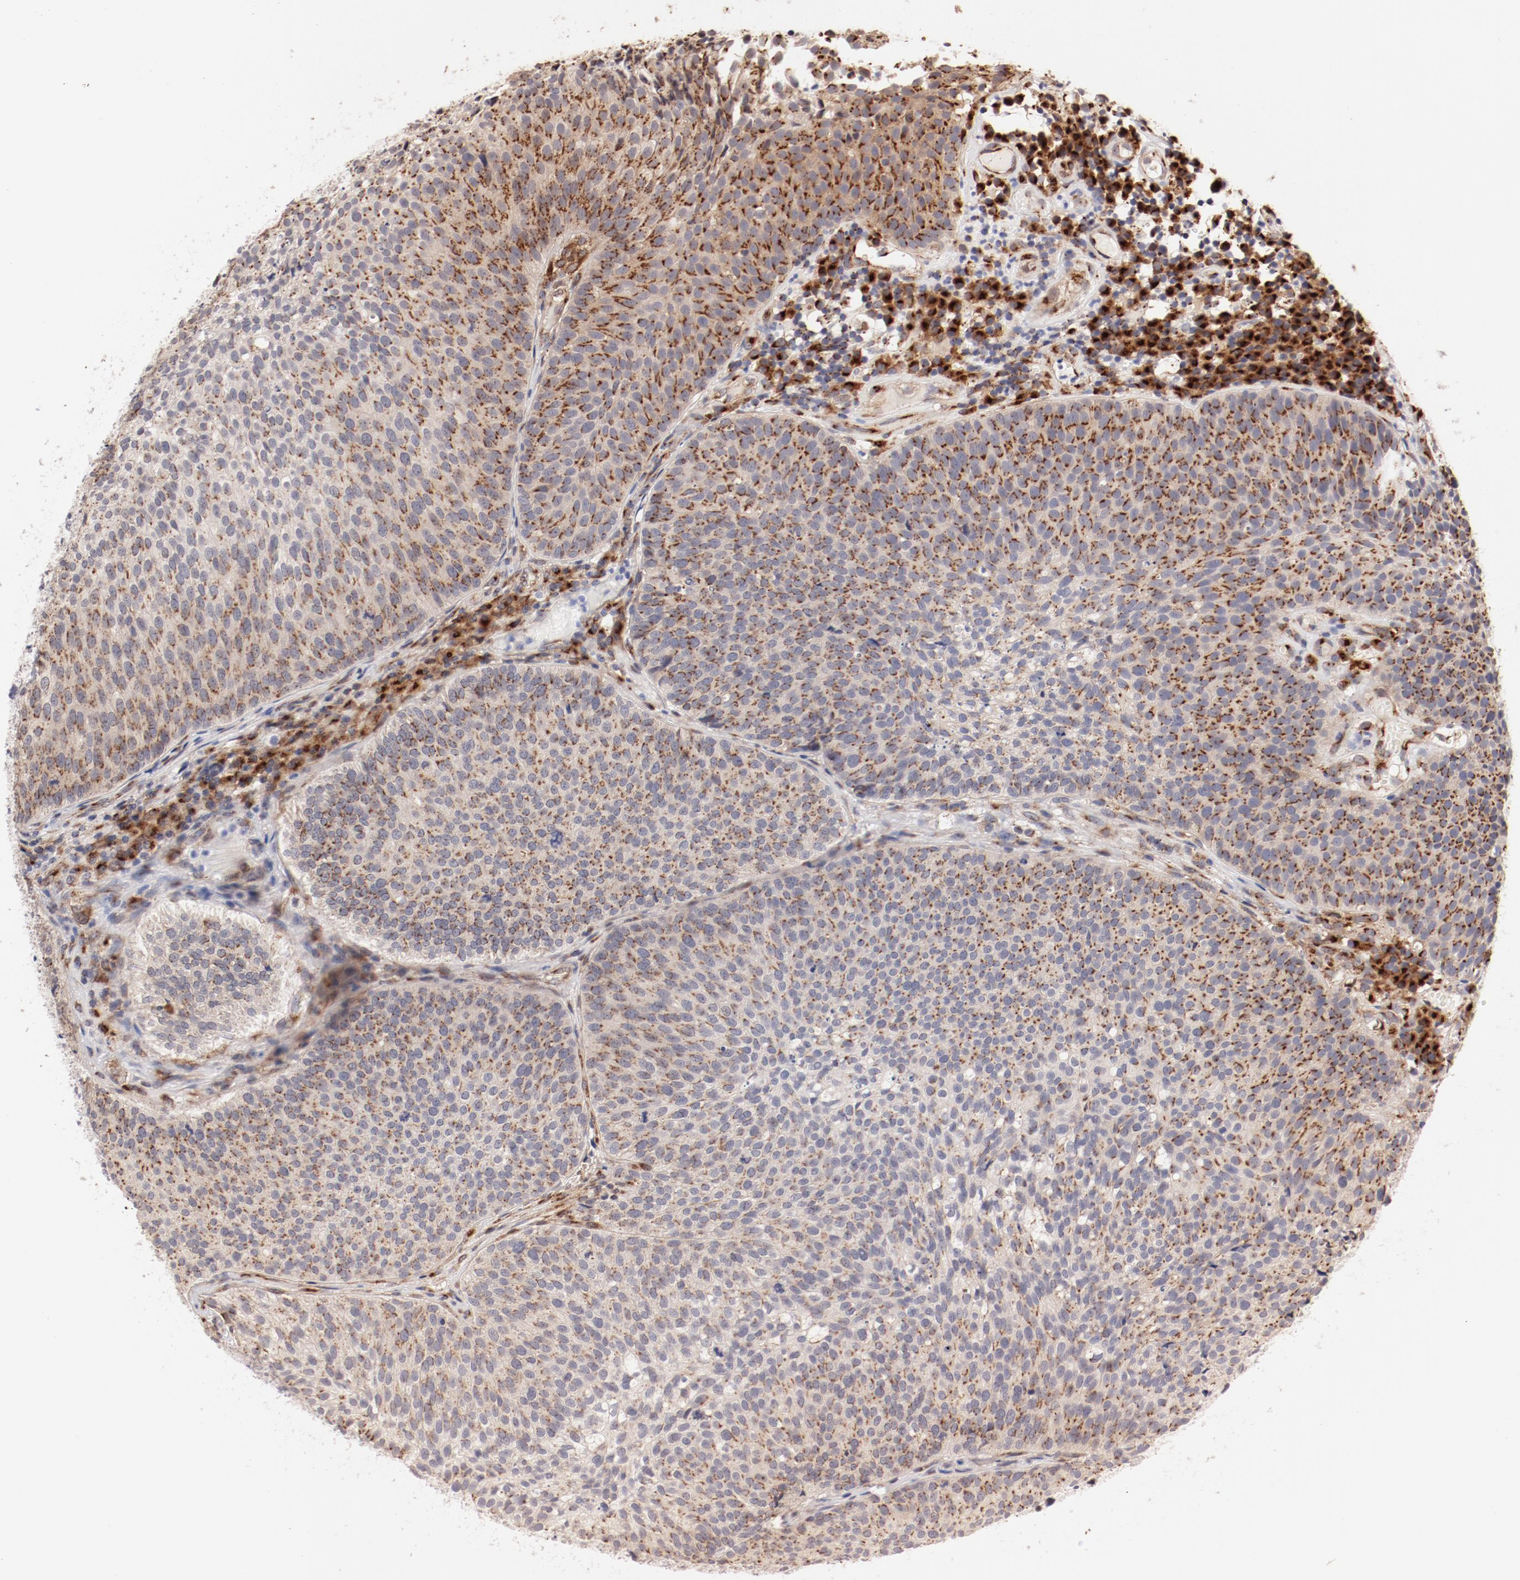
{"staining": {"intensity": "moderate", "quantity": ">75%", "location": "cytoplasmic/membranous"}, "tissue": "urothelial cancer", "cell_type": "Tumor cells", "image_type": "cancer", "snomed": [{"axis": "morphology", "description": "Urothelial carcinoma, Low grade"}, {"axis": "topography", "description": "Urinary bladder"}], "caption": "High-magnification brightfield microscopy of low-grade urothelial carcinoma stained with DAB (3,3'-diaminobenzidine) (brown) and counterstained with hematoxylin (blue). tumor cells exhibit moderate cytoplasmic/membranous expression is identified in approximately>75% of cells.", "gene": "RPL12", "patient": {"sex": "male", "age": 85}}